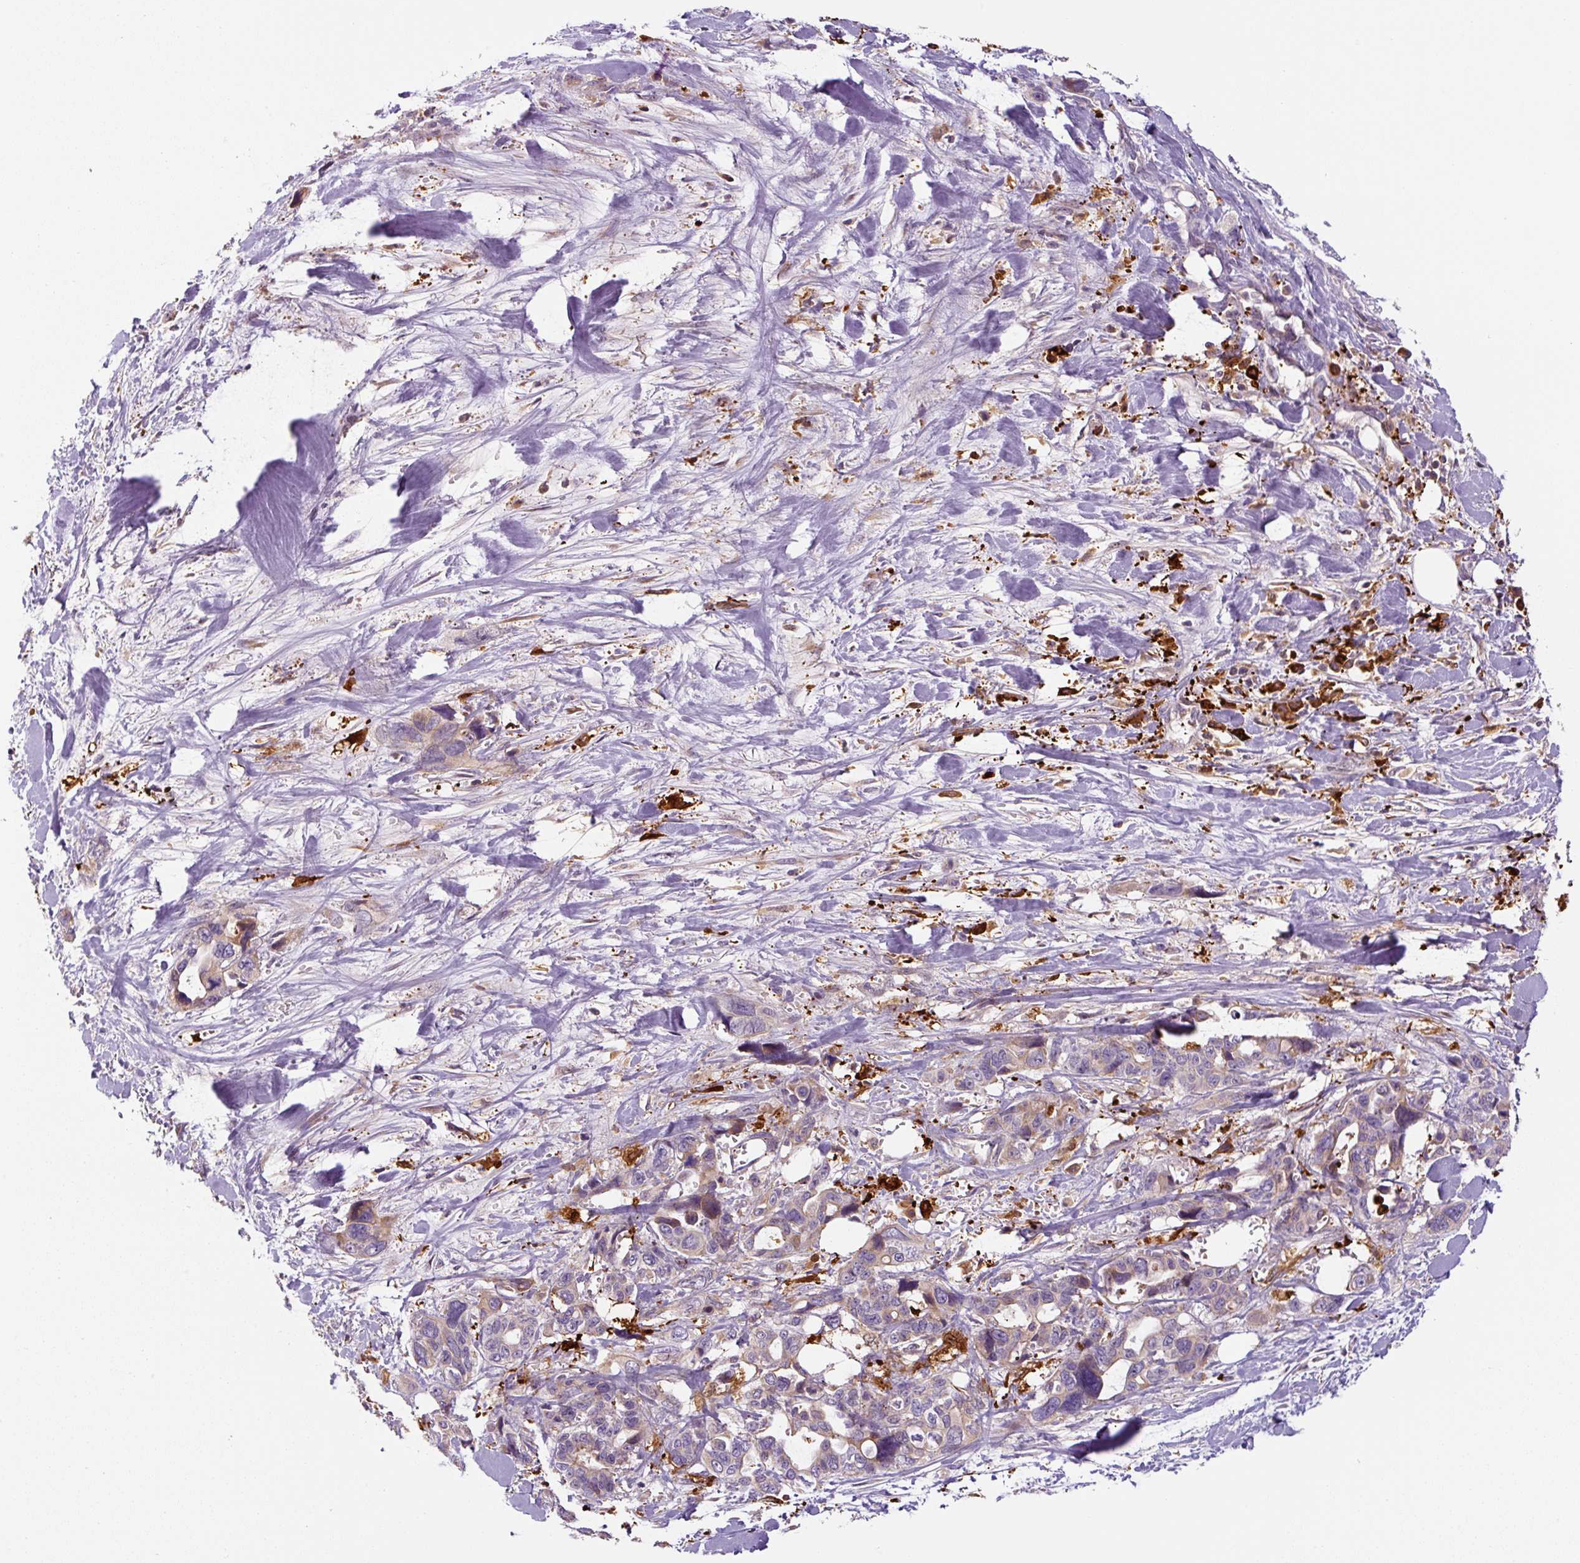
{"staining": {"intensity": "weak", "quantity": "25%-75%", "location": "cytoplasmic/membranous"}, "tissue": "pancreatic cancer", "cell_type": "Tumor cells", "image_type": "cancer", "snomed": [{"axis": "morphology", "description": "Adenocarcinoma, NOS"}, {"axis": "topography", "description": "Pancreas"}], "caption": "Tumor cells exhibit weak cytoplasmic/membranous positivity in about 25%-75% of cells in adenocarcinoma (pancreatic).", "gene": "FUT10", "patient": {"sex": "male", "age": 46}}